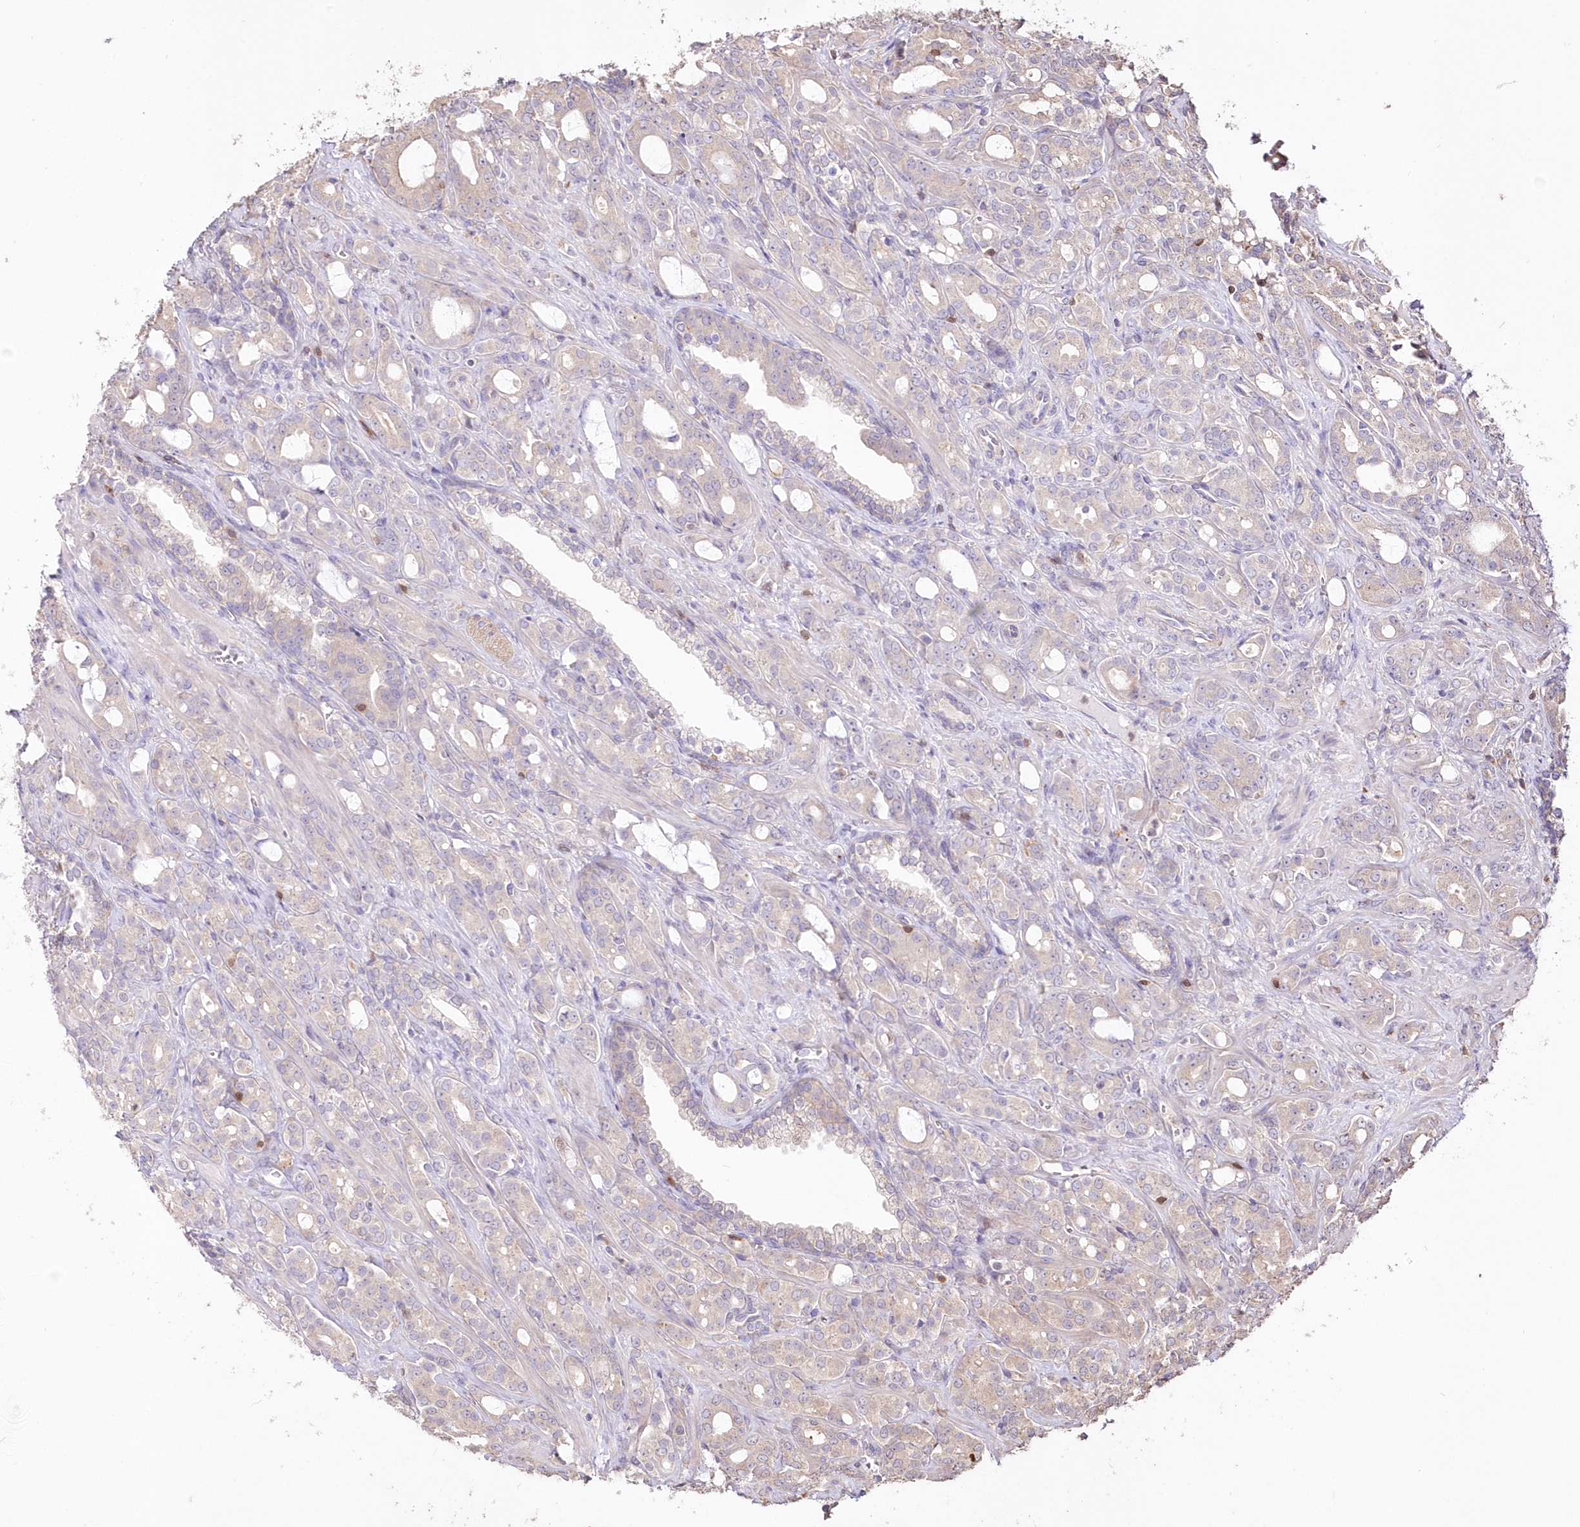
{"staining": {"intensity": "negative", "quantity": "none", "location": "none"}, "tissue": "prostate cancer", "cell_type": "Tumor cells", "image_type": "cancer", "snomed": [{"axis": "morphology", "description": "Adenocarcinoma, High grade"}, {"axis": "topography", "description": "Prostate"}], "caption": "This is a histopathology image of immunohistochemistry (IHC) staining of prostate cancer (adenocarcinoma (high-grade)), which shows no expression in tumor cells.", "gene": "STK17B", "patient": {"sex": "male", "age": 72}}